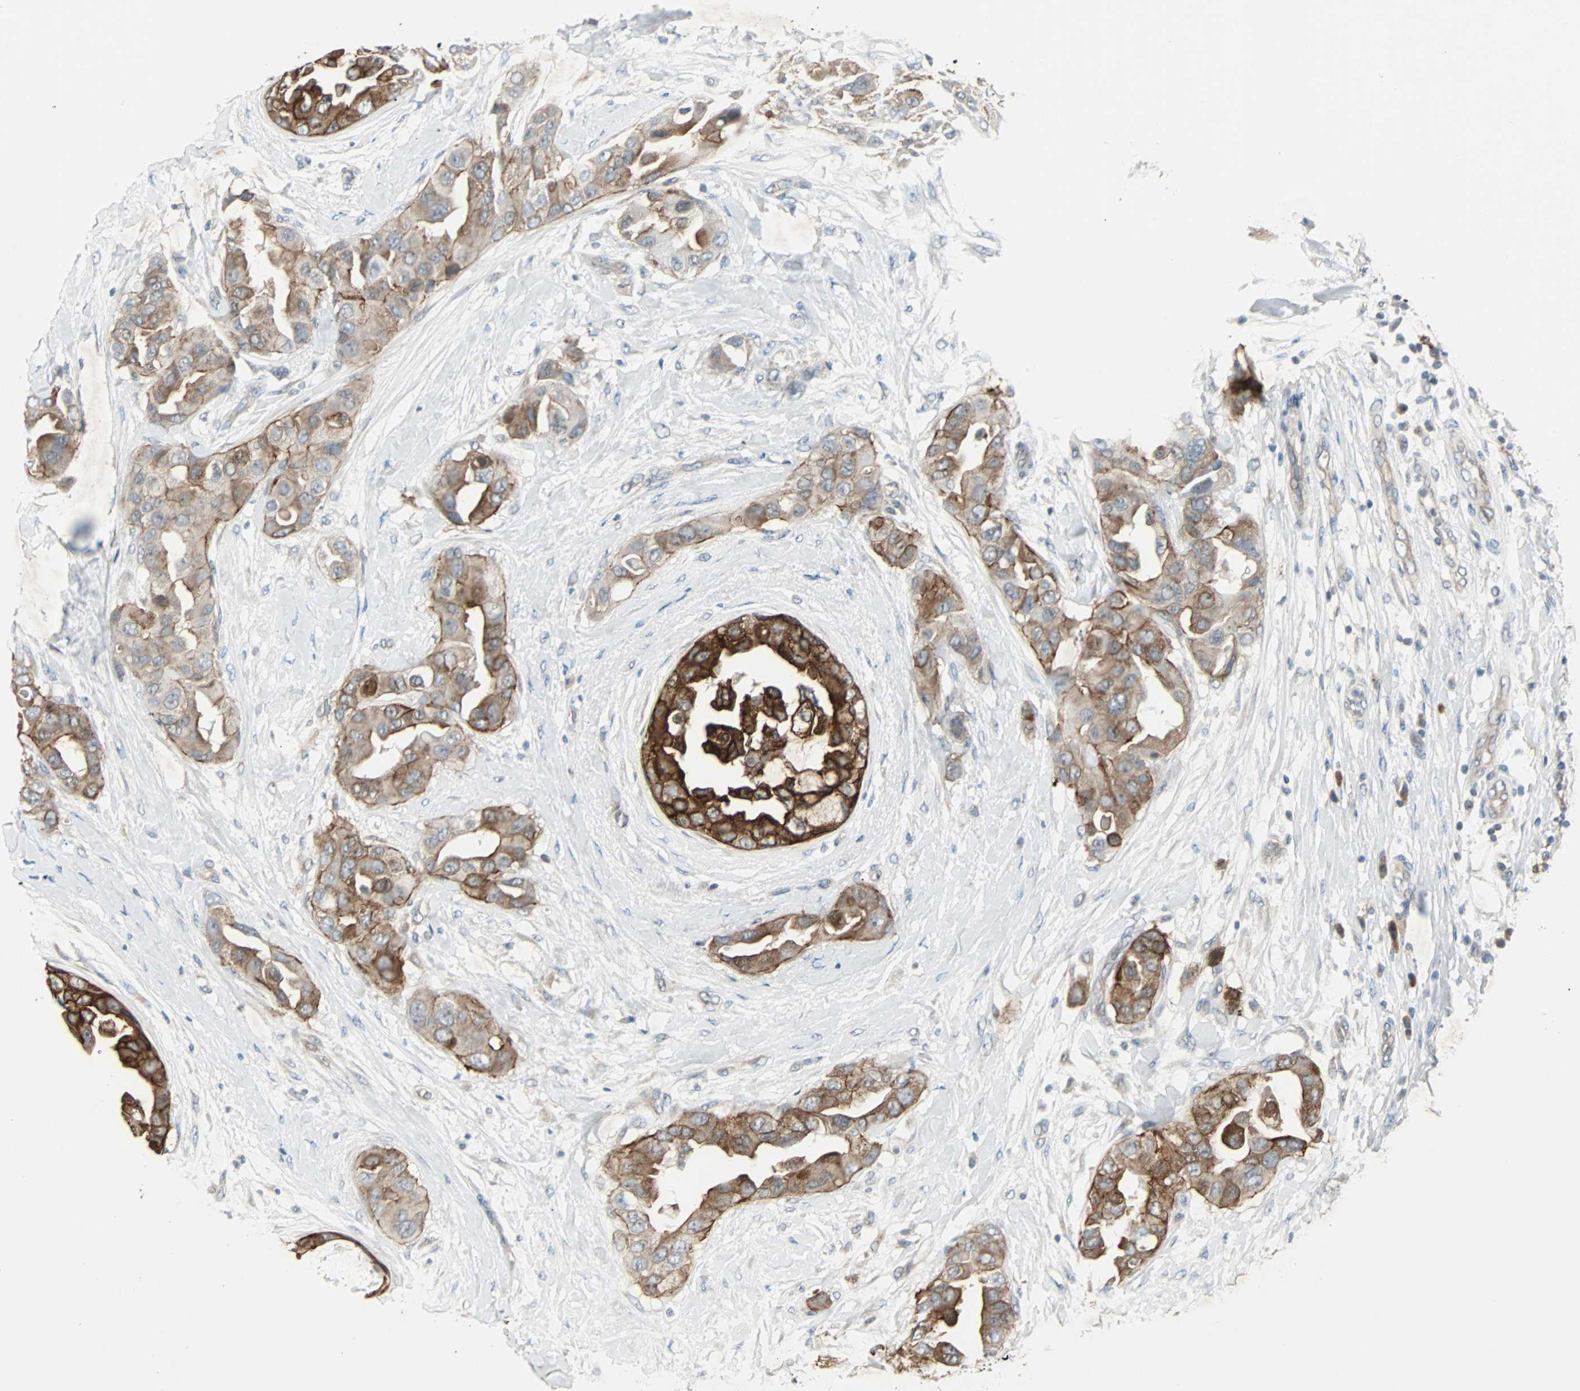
{"staining": {"intensity": "strong", "quantity": ">75%", "location": "cytoplasmic/membranous"}, "tissue": "breast cancer", "cell_type": "Tumor cells", "image_type": "cancer", "snomed": [{"axis": "morphology", "description": "Duct carcinoma"}, {"axis": "topography", "description": "Breast"}], "caption": "Brown immunohistochemical staining in breast cancer demonstrates strong cytoplasmic/membranous staining in about >75% of tumor cells.", "gene": "CMC2", "patient": {"sex": "female", "age": 40}}